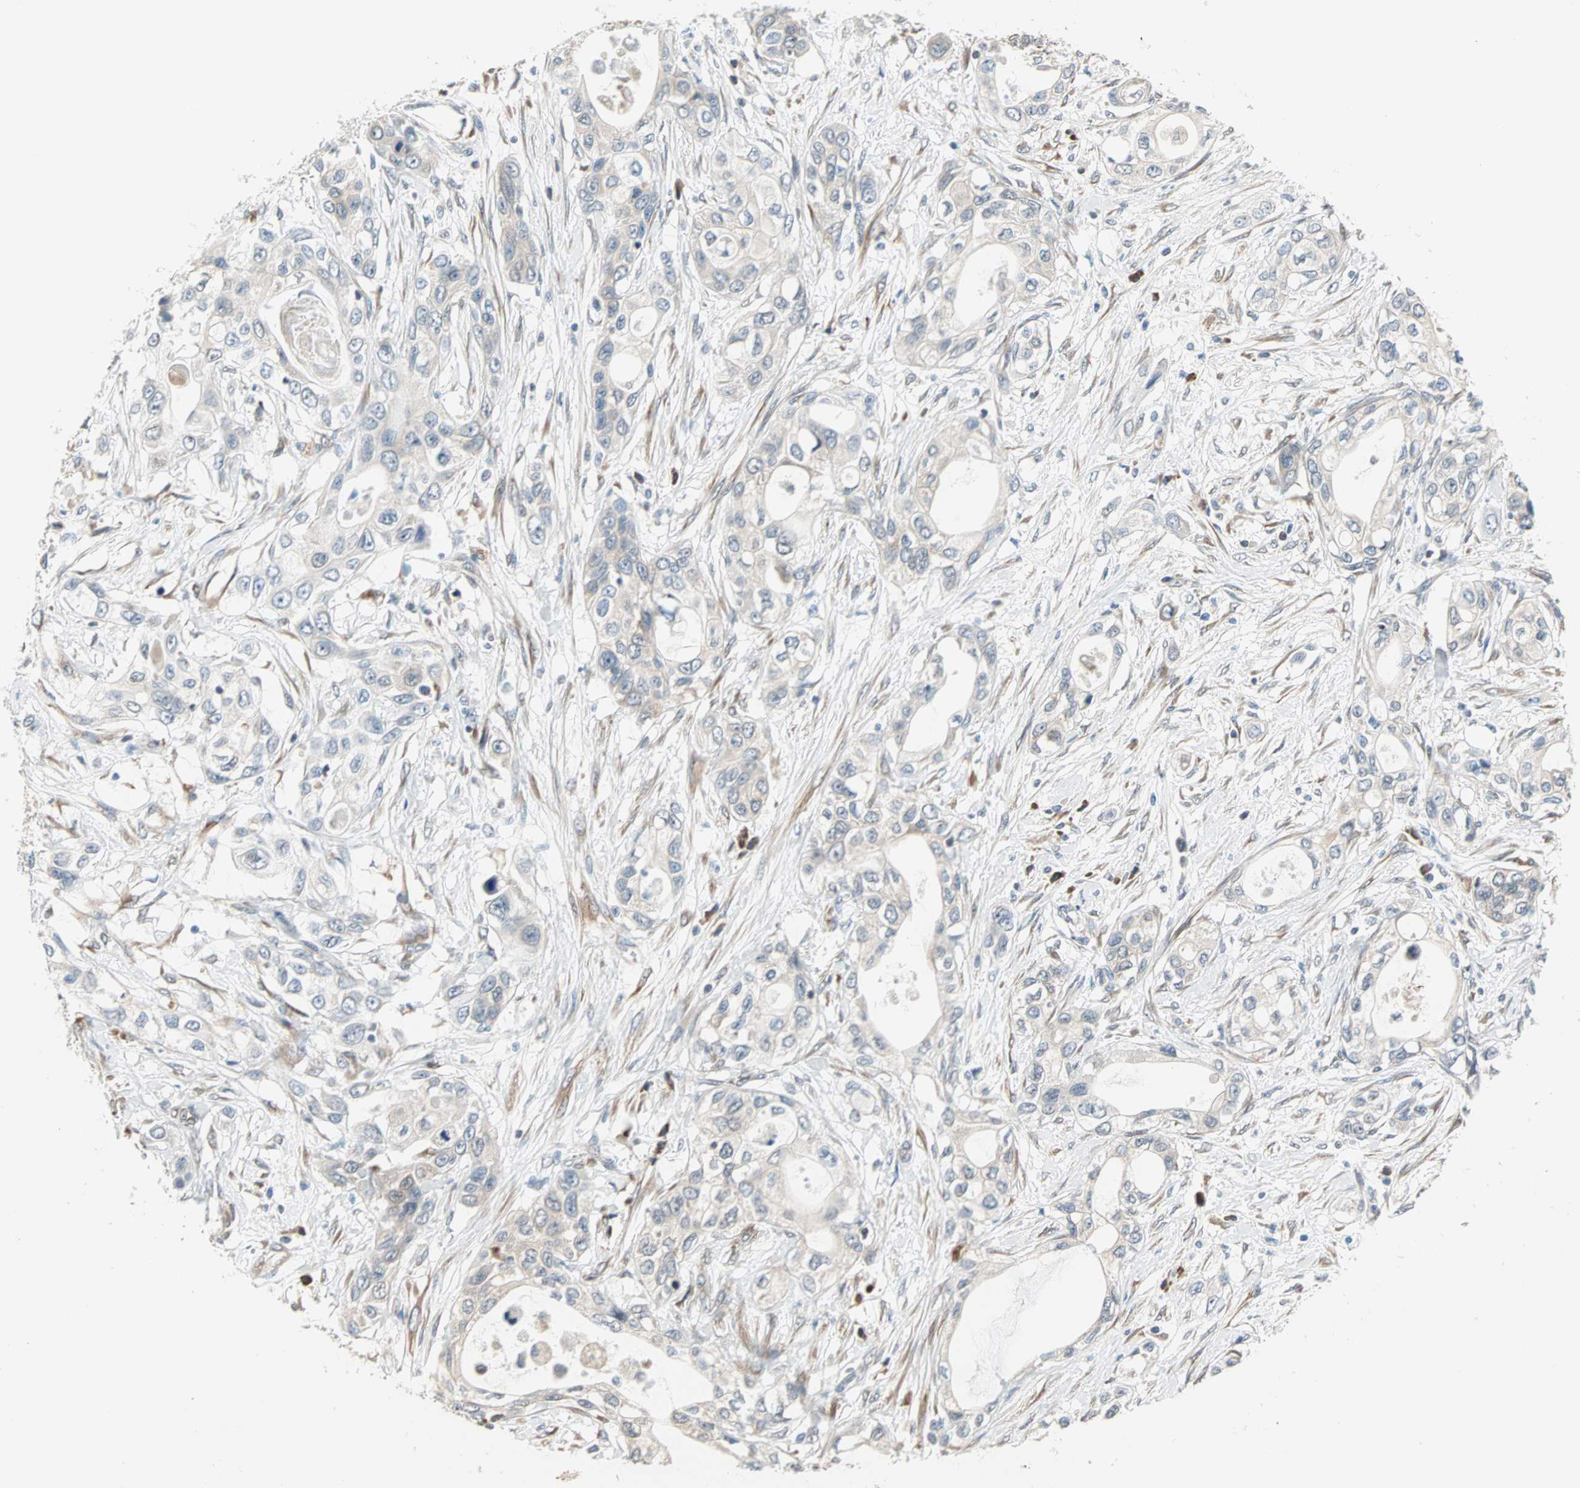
{"staining": {"intensity": "weak", "quantity": "25%-75%", "location": "cytoplasmic/membranous"}, "tissue": "pancreatic cancer", "cell_type": "Tumor cells", "image_type": "cancer", "snomed": [{"axis": "morphology", "description": "Adenocarcinoma, NOS"}, {"axis": "topography", "description": "Pancreas"}], "caption": "DAB immunohistochemical staining of human adenocarcinoma (pancreatic) reveals weak cytoplasmic/membranous protein staining in about 25%-75% of tumor cells.", "gene": "SAR1A", "patient": {"sex": "female", "age": 70}}